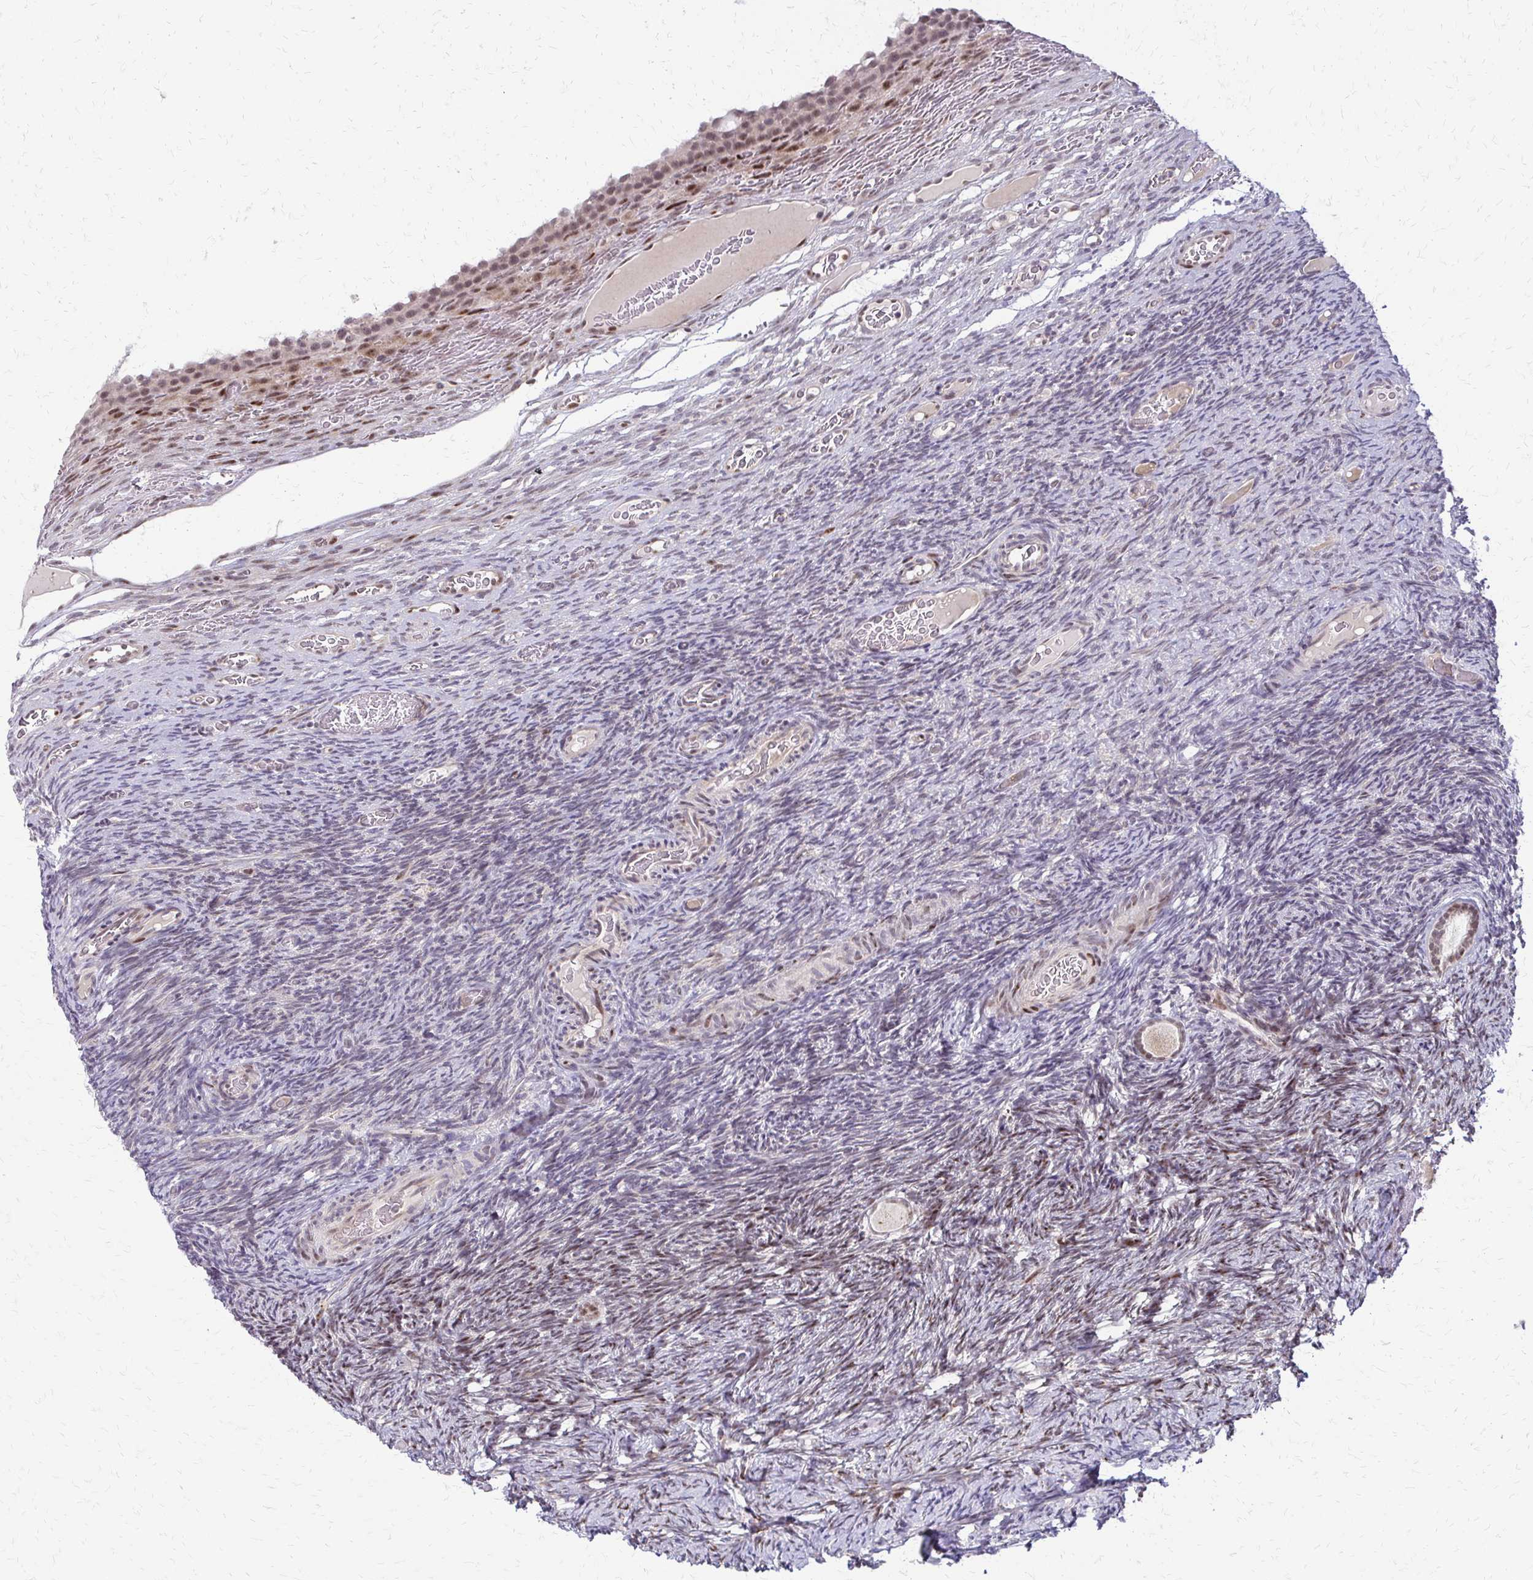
{"staining": {"intensity": "weak", "quantity": "<25%", "location": "cytoplasmic/membranous"}, "tissue": "ovary", "cell_type": "Follicle cells", "image_type": "normal", "snomed": [{"axis": "morphology", "description": "Normal tissue, NOS"}, {"axis": "topography", "description": "Ovary"}], "caption": "An immunohistochemistry photomicrograph of normal ovary is shown. There is no staining in follicle cells of ovary. Nuclei are stained in blue.", "gene": "TRIR", "patient": {"sex": "female", "age": 34}}